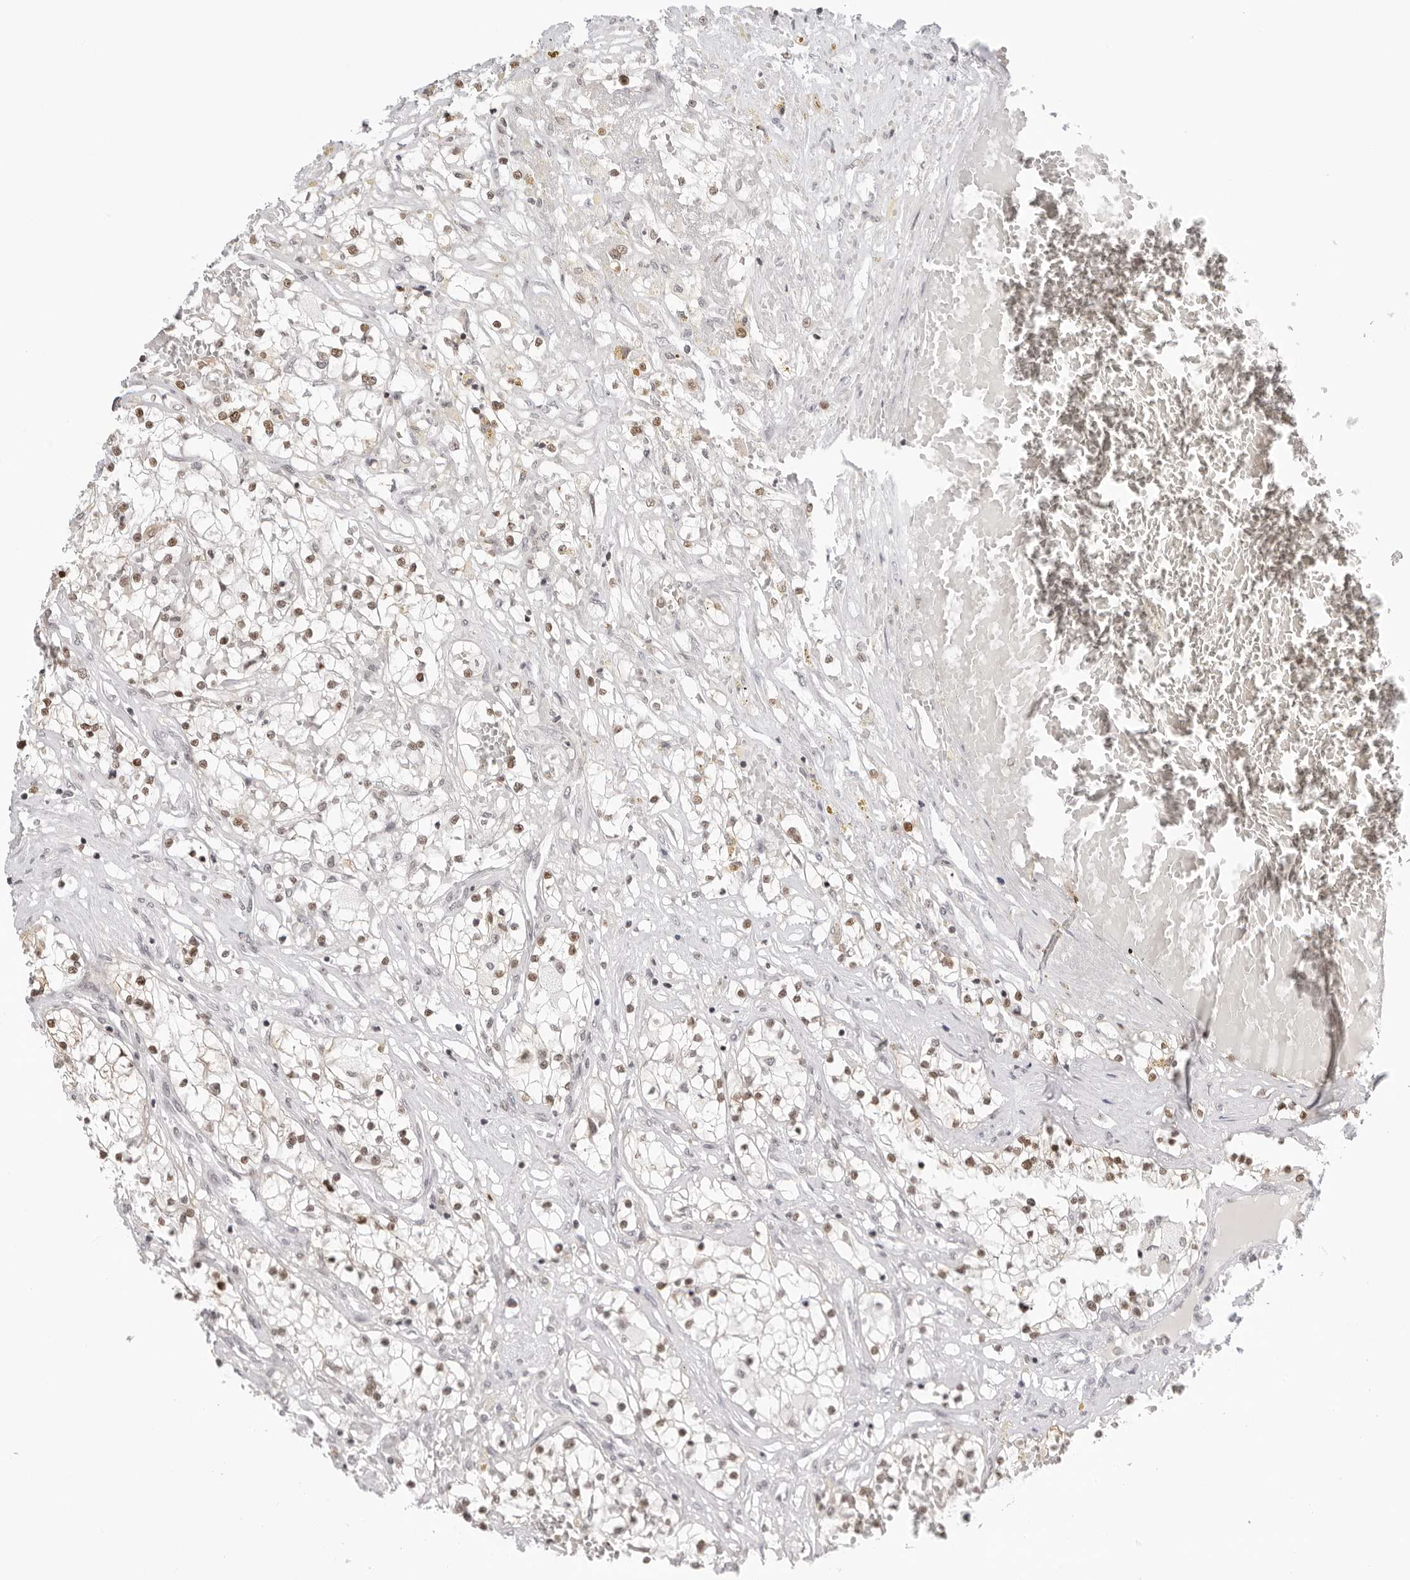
{"staining": {"intensity": "moderate", "quantity": ">75%", "location": "nuclear"}, "tissue": "renal cancer", "cell_type": "Tumor cells", "image_type": "cancer", "snomed": [{"axis": "morphology", "description": "Normal tissue, NOS"}, {"axis": "morphology", "description": "Adenocarcinoma, NOS"}, {"axis": "topography", "description": "Kidney"}], "caption": "Immunohistochemical staining of renal adenocarcinoma shows medium levels of moderate nuclear protein expression in about >75% of tumor cells.", "gene": "MSH6", "patient": {"sex": "male", "age": 68}}